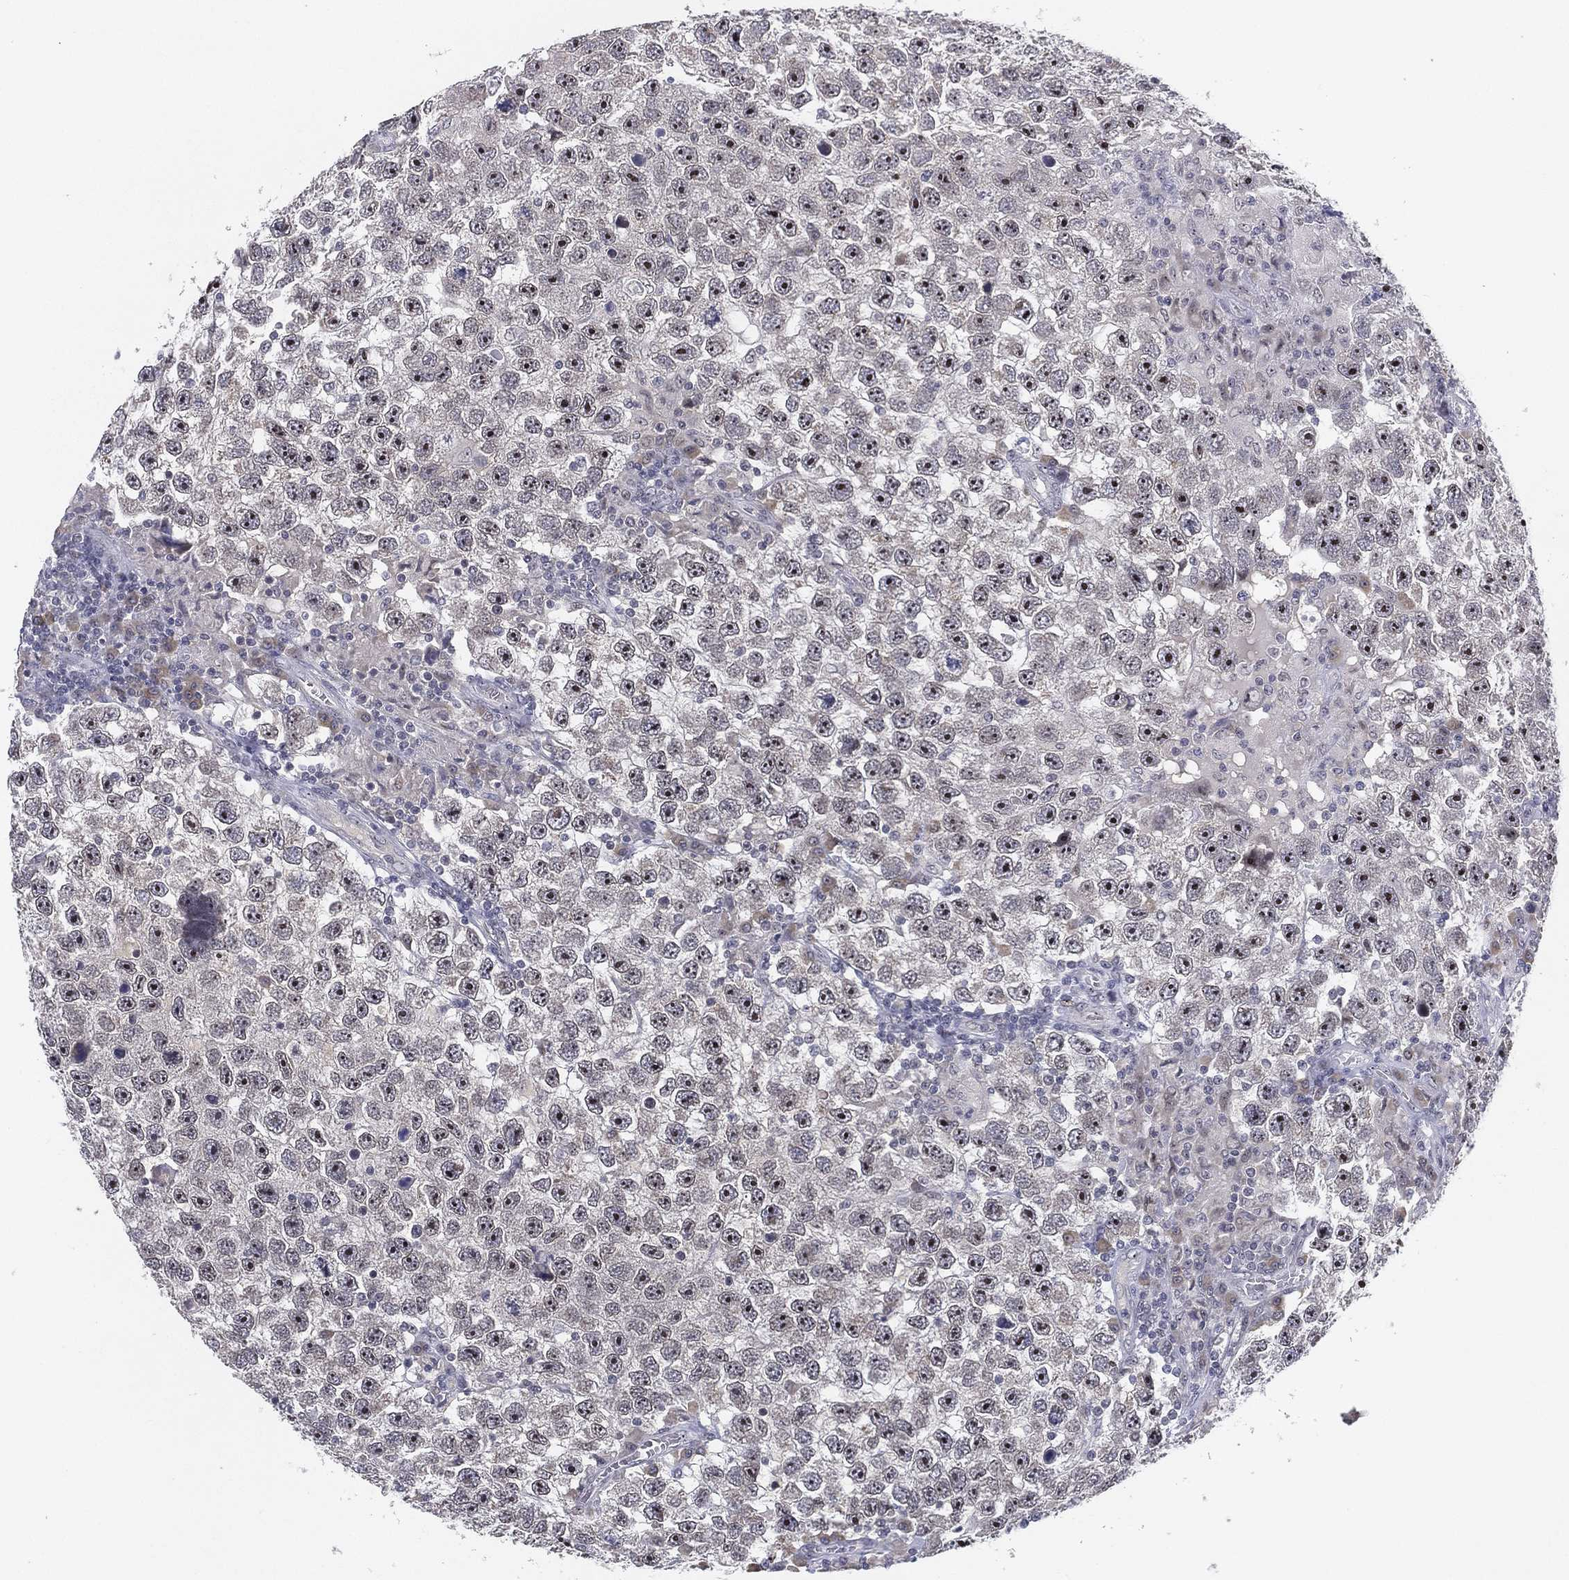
{"staining": {"intensity": "negative", "quantity": "none", "location": "none"}, "tissue": "testis cancer", "cell_type": "Tumor cells", "image_type": "cancer", "snomed": [{"axis": "morphology", "description": "Seminoma, NOS"}, {"axis": "topography", "description": "Testis"}], "caption": "A micrograph of testis cancer stained for a protein displays no brown staining in tumor cells.", "gene": "MS4A8", "patient": {"sex": "male", "age": 26}}